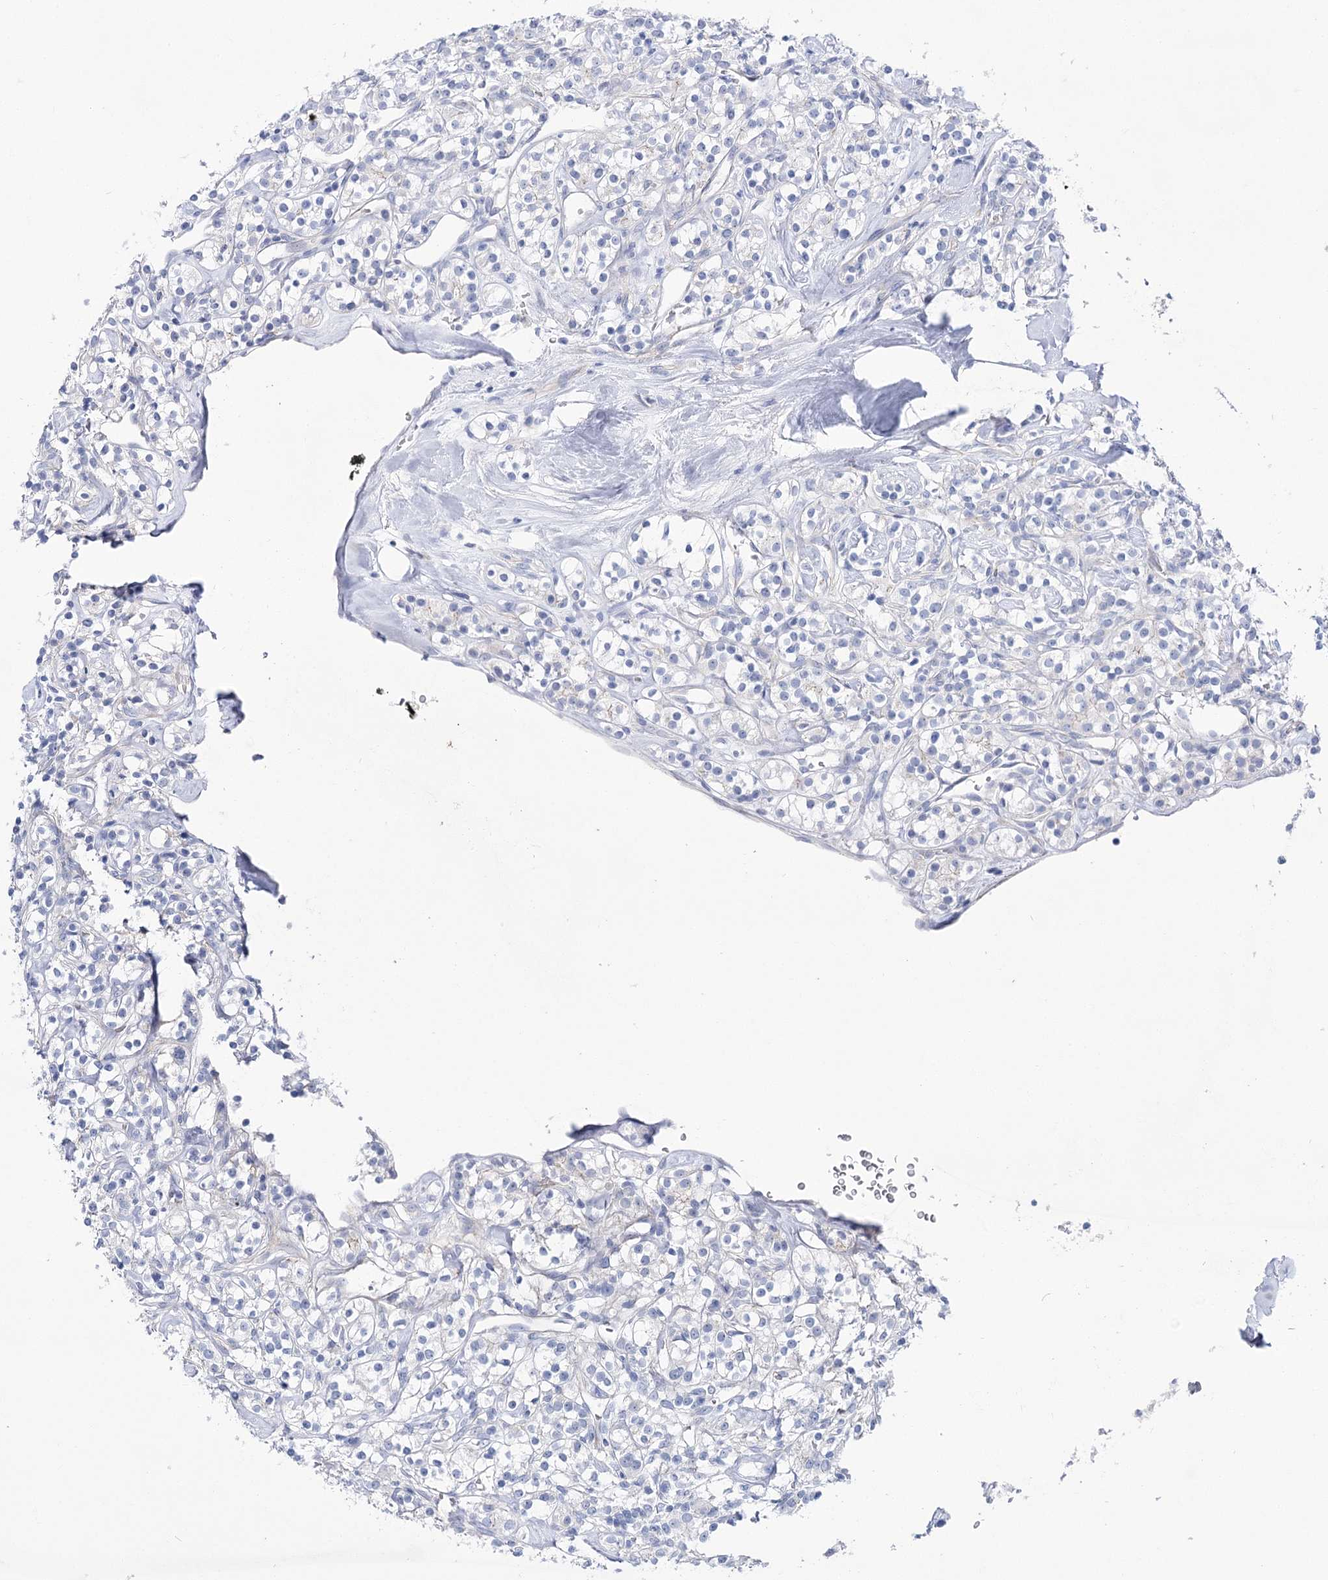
{"staining": {"intensity": "negative", "quantity": "none", "location": "none"}, "tissue": "renal cancer", "cell_type": "Tumor cells", "image_type": "cancer", "snomed": [{"axis": "morphology", "description": "Adenocarcinoma, NOS"}, {"axis": "topography", "description": "Kidney"}], "caption": "The image reveals no staining of tumor cells in renal adenocarcinoma.", "gene": "NRAP", "patient": {"sex": "male", "age": 77}}